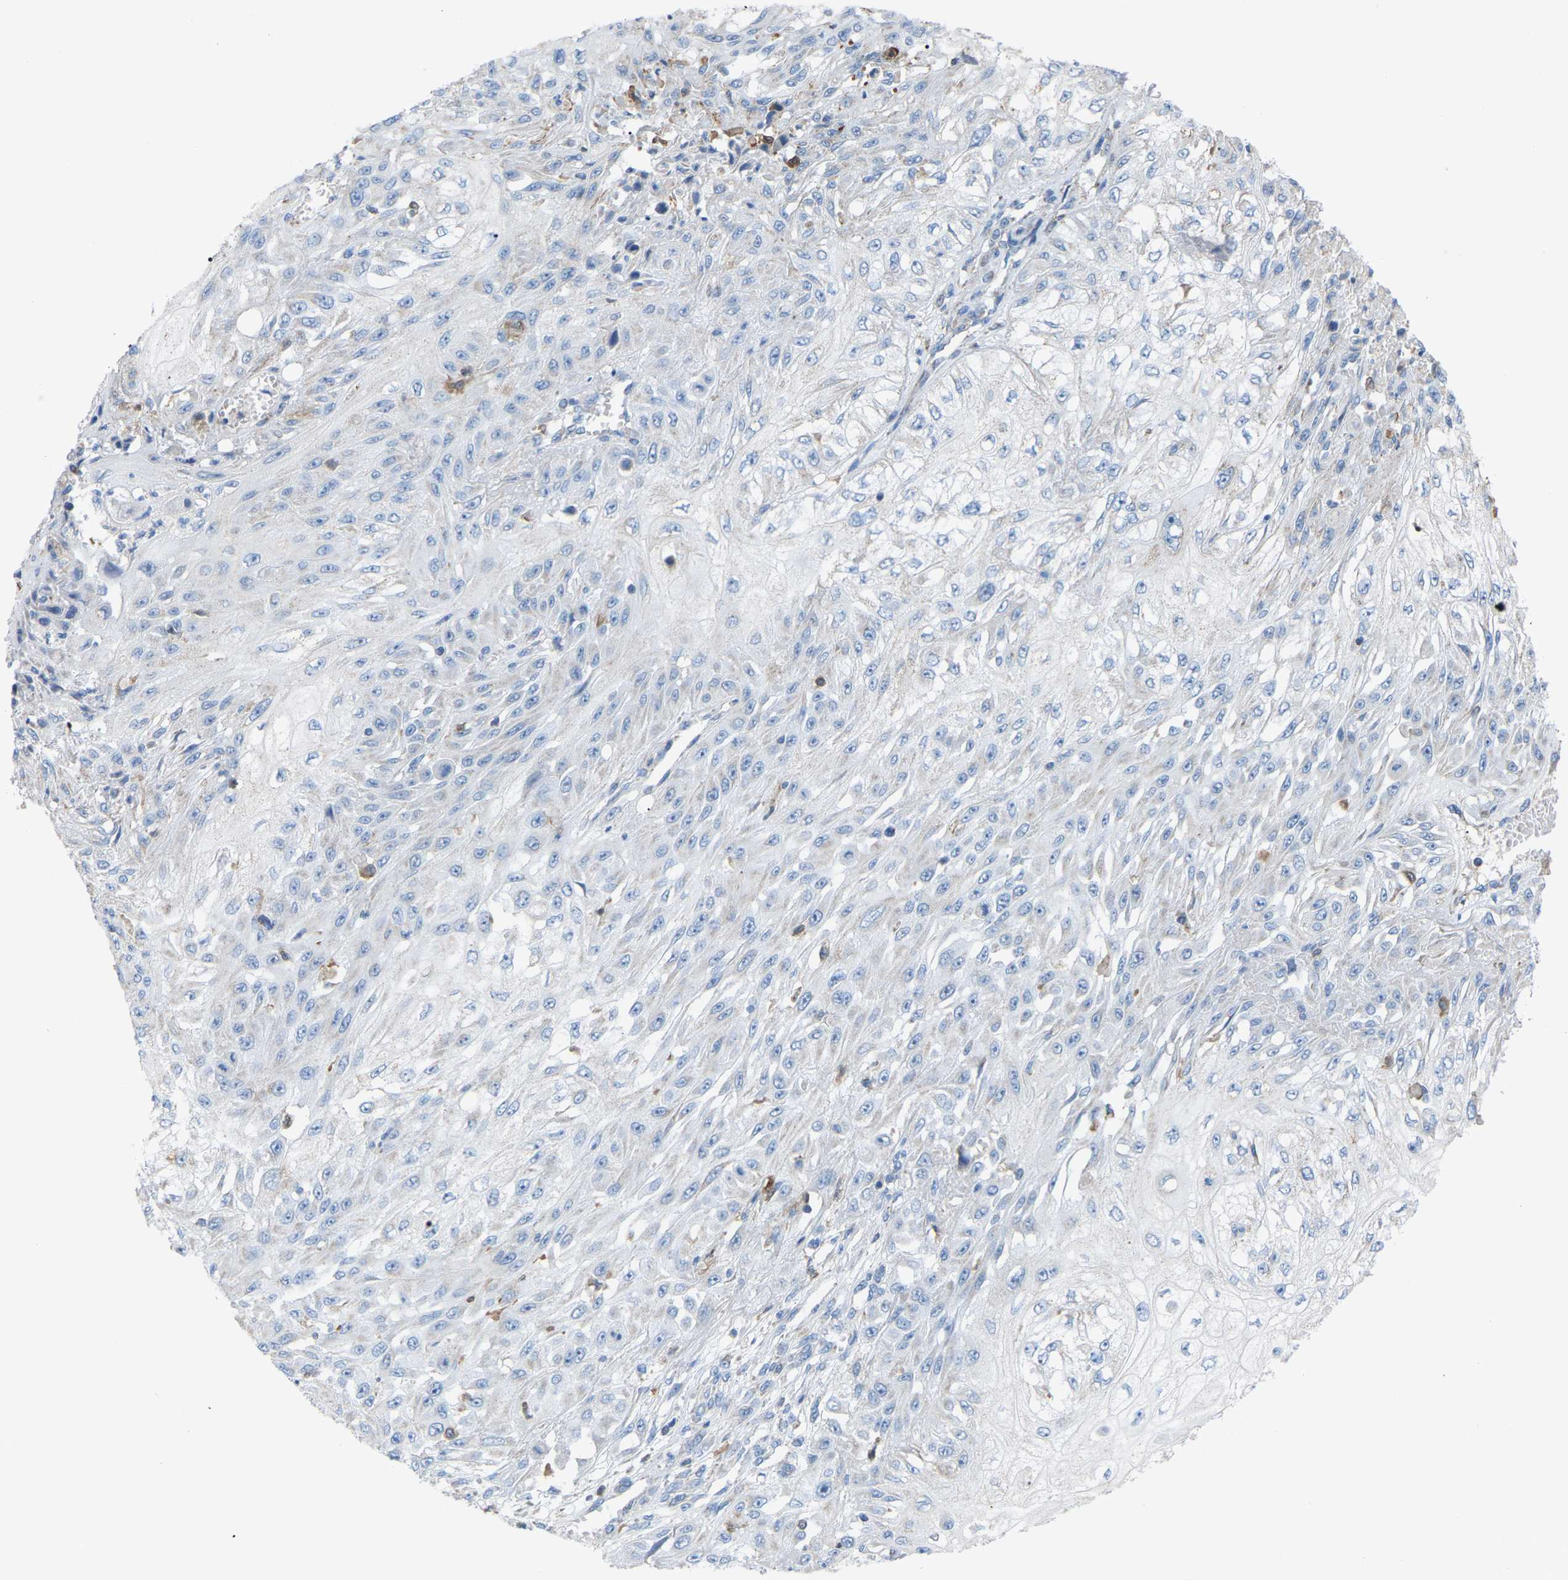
{"staining": {"intensity": "negative", "quantity": "none", "location": "none"}, "tissue": "skin cancer", "cell_type": "Tumor cells", "image_type": "cancer", "snomed": [{"axis": "morphology", "description": "Squamous cell carcinoma, NOS"}, {"axis": "morphology", "description": "Squamous cell carcinoma, metastatic, NOS"}, {"axis": "topography", "description": "Skin"}, {"axis": "topography", "description": "Lymph node"}], "caption": "Immunohistochemistry micrograph of skin cancer stained for a protein (brown), which exhibits no staining in tumor cells.", "gene": "CROT", "patient": {"sex": "male", "age": 75}}